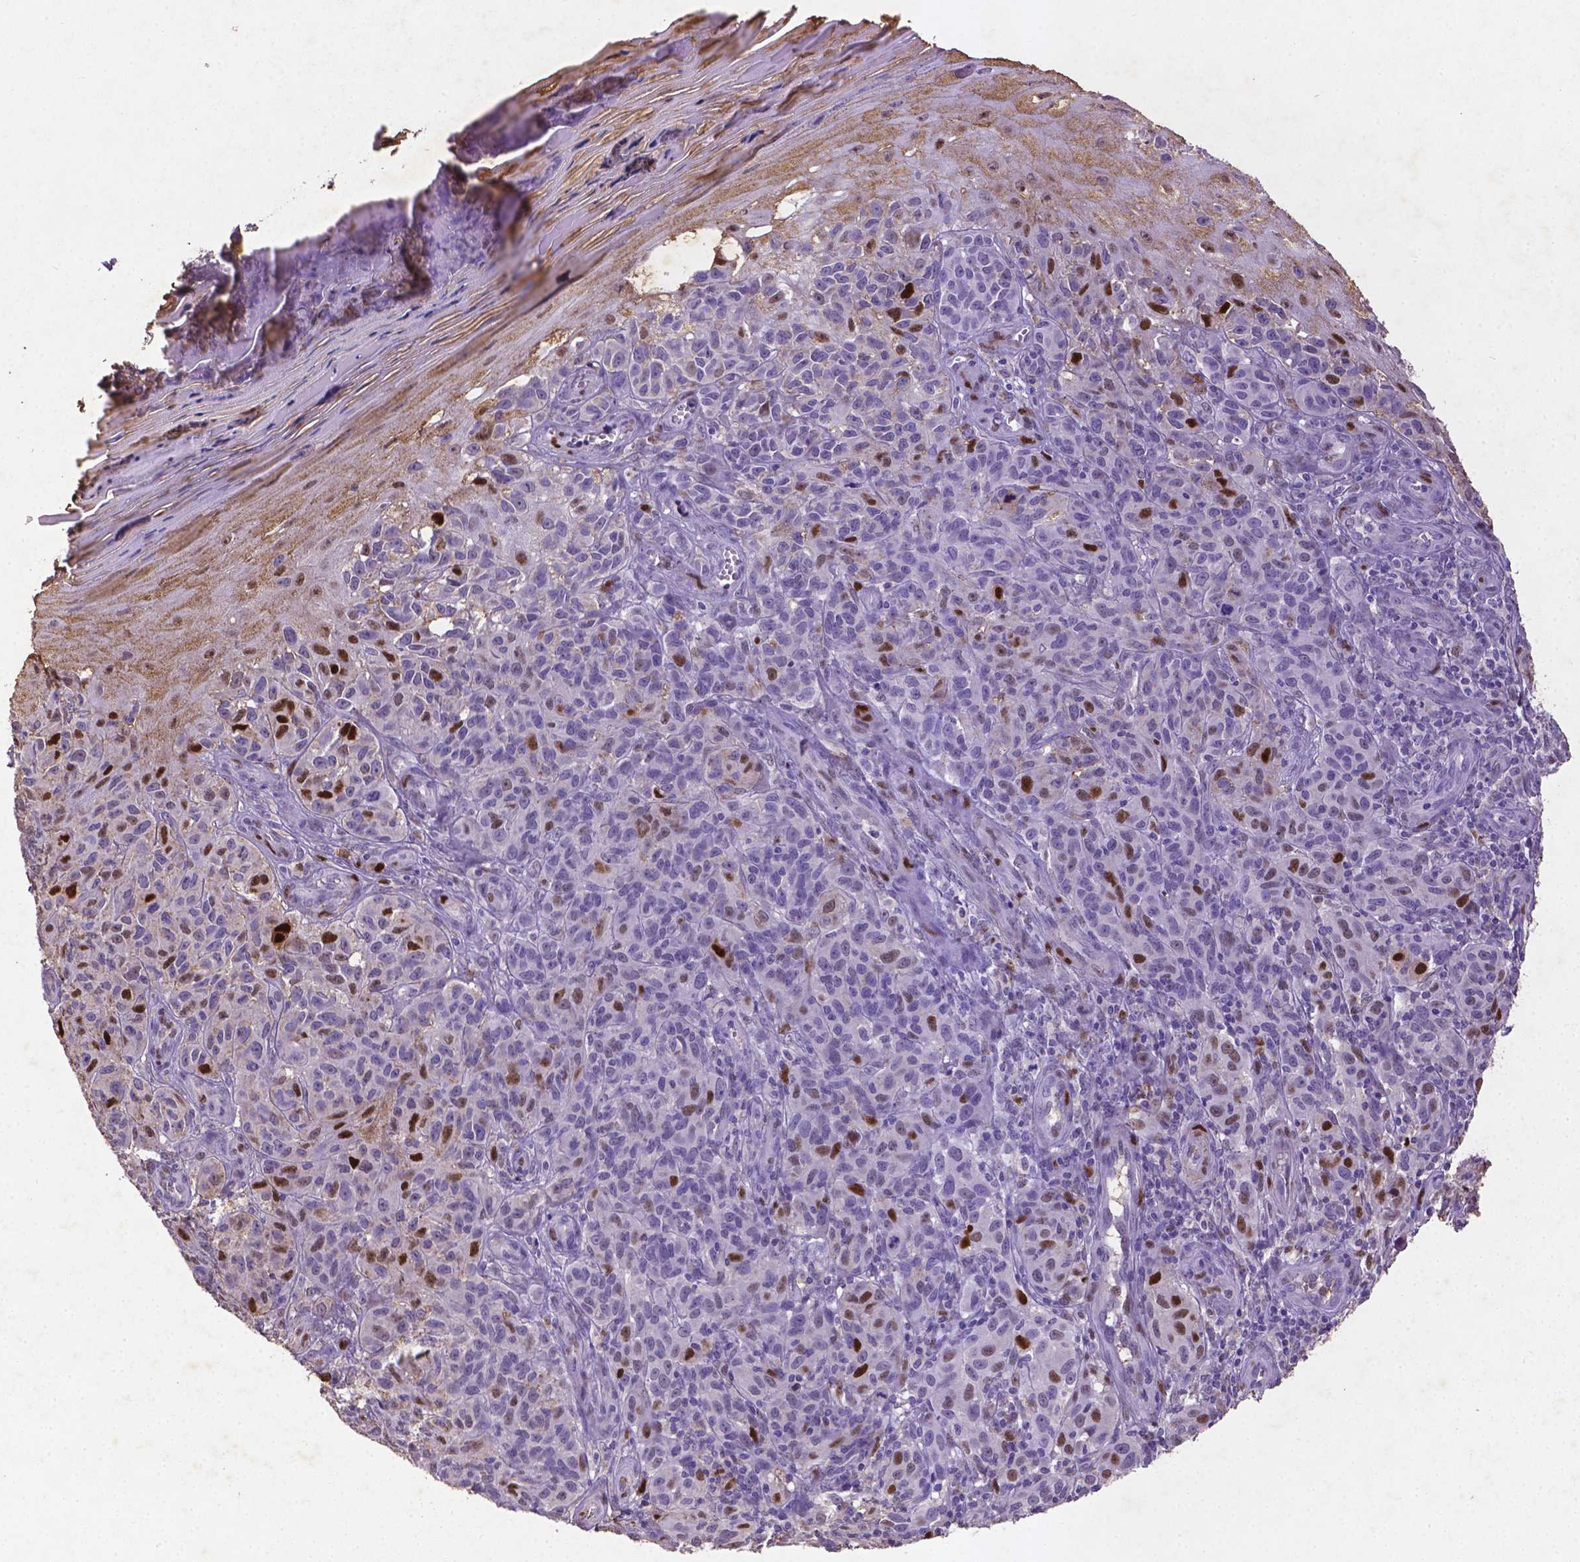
{"staining": {"intensity": "strong", "quantity": "25%-75%", "location": "nuclear"}, "tissue": "melanoma", "cell_type": "Tumor cells", "image_type": "cancer", "snomed": [{"axis": "morphology", "description": "Malignant melanoma, NOS"}, {"axis": "topography", "description": "Skin"}], "caption": "Immunohistochemistry (DAB) staining of malignant melanoma exhibits strong nuclear protein staining in approximately 25%-75% of tumor cells.", "gene": "CDKN1A", "patient": {"sex": "female", "age": 53}}